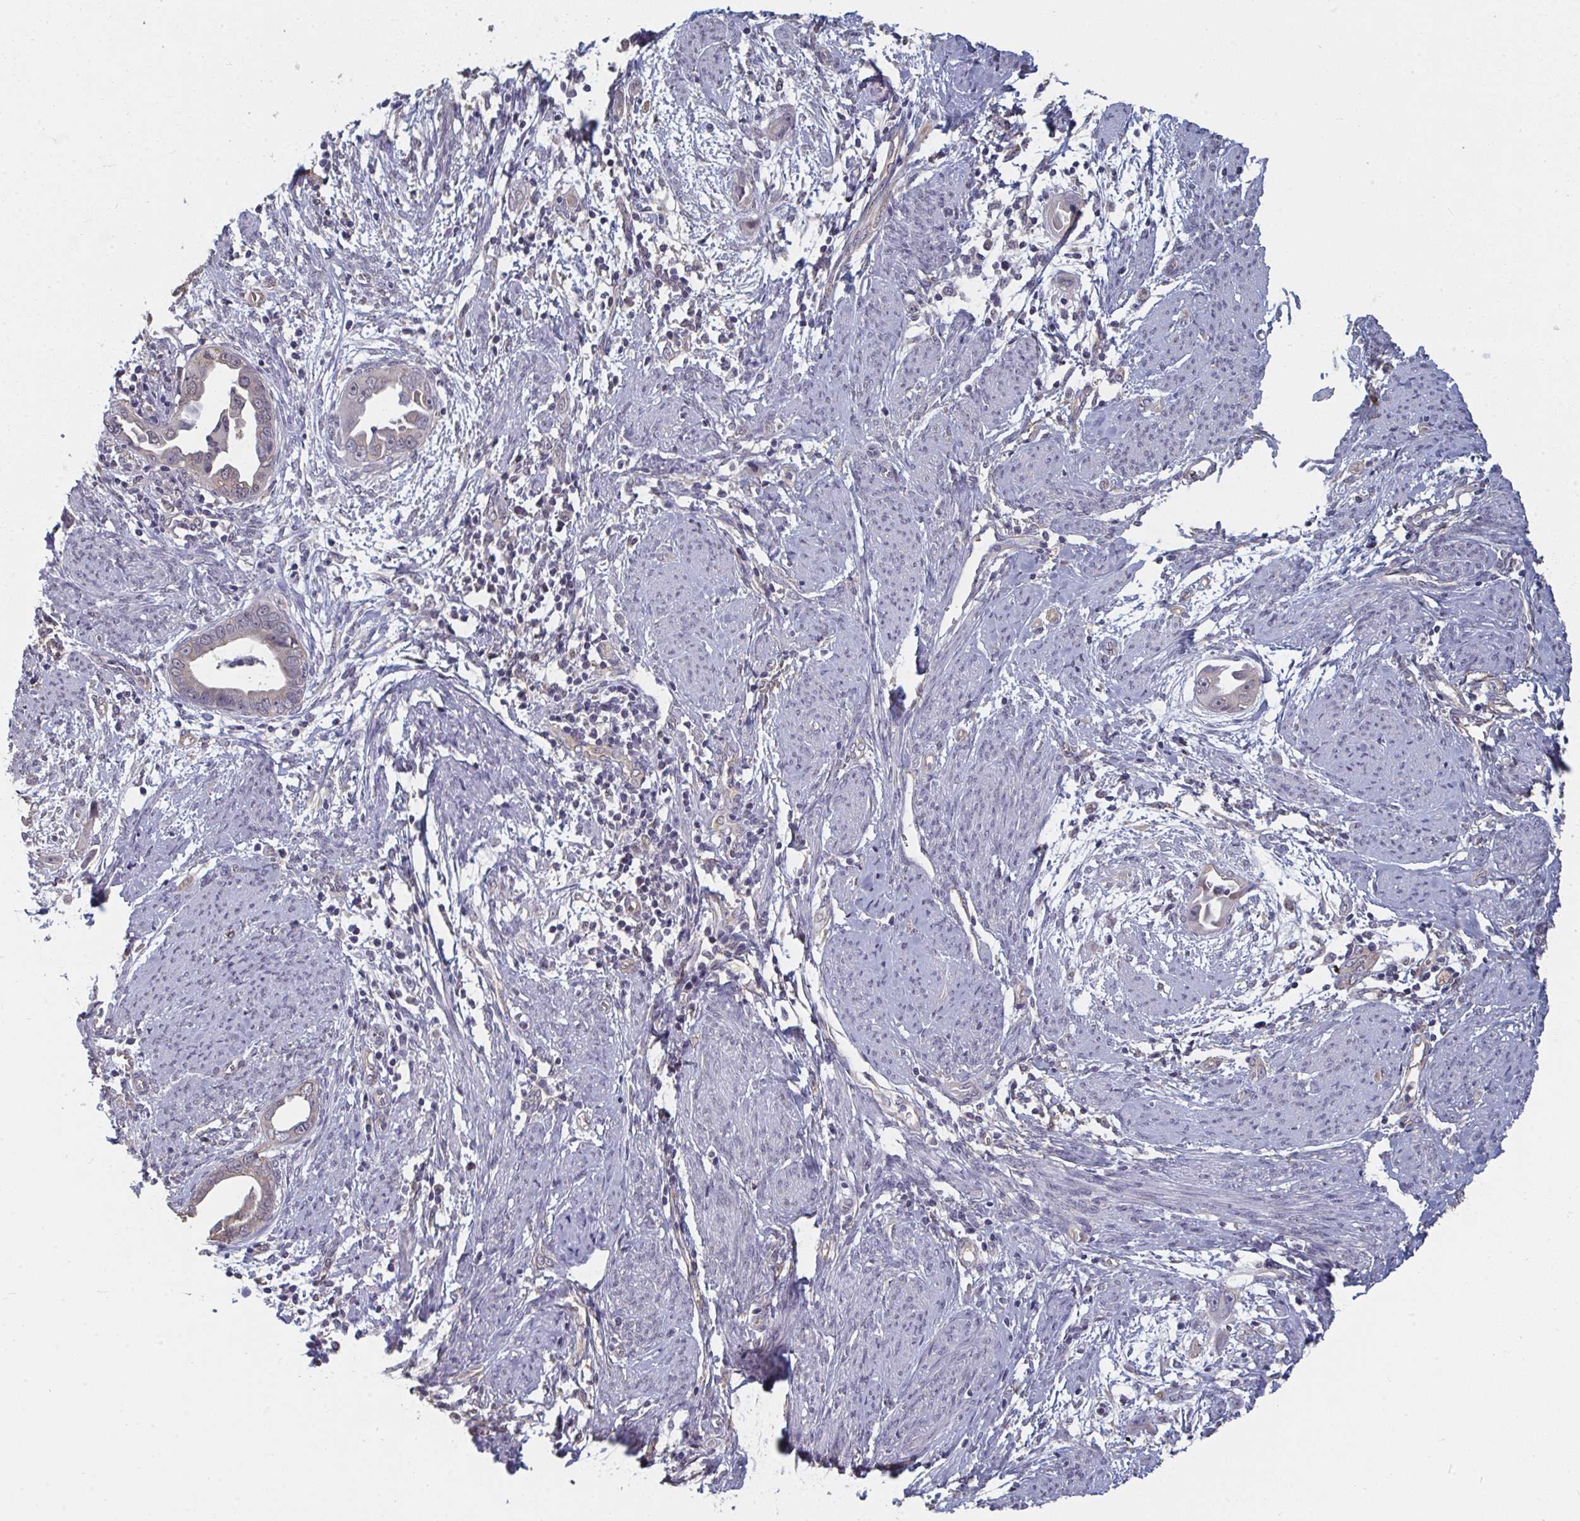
{"staining": {"intensity": "weak", "quantity": "<25%", "location": "cytoplasmic/membranous"}, "tissue": "endometrial cancer", "cell_type": "Tumor cells", "image_type": "cancer", "snomed": [{"axis": "morphology", "description": "Adenocarcinoma, NOS"}, {"axis": "topography", "description": "Endometrium"}], "caption": "Tumor cells show no significant protein expression in endometrial cancer. The staining is performed using DAB (3,3'-diaminobenzidine) brown chromogen with nuclei counter-stained in using hematoxylin.", "gene": "LIX1", "patient": {"sex": "female", "age": 57}}